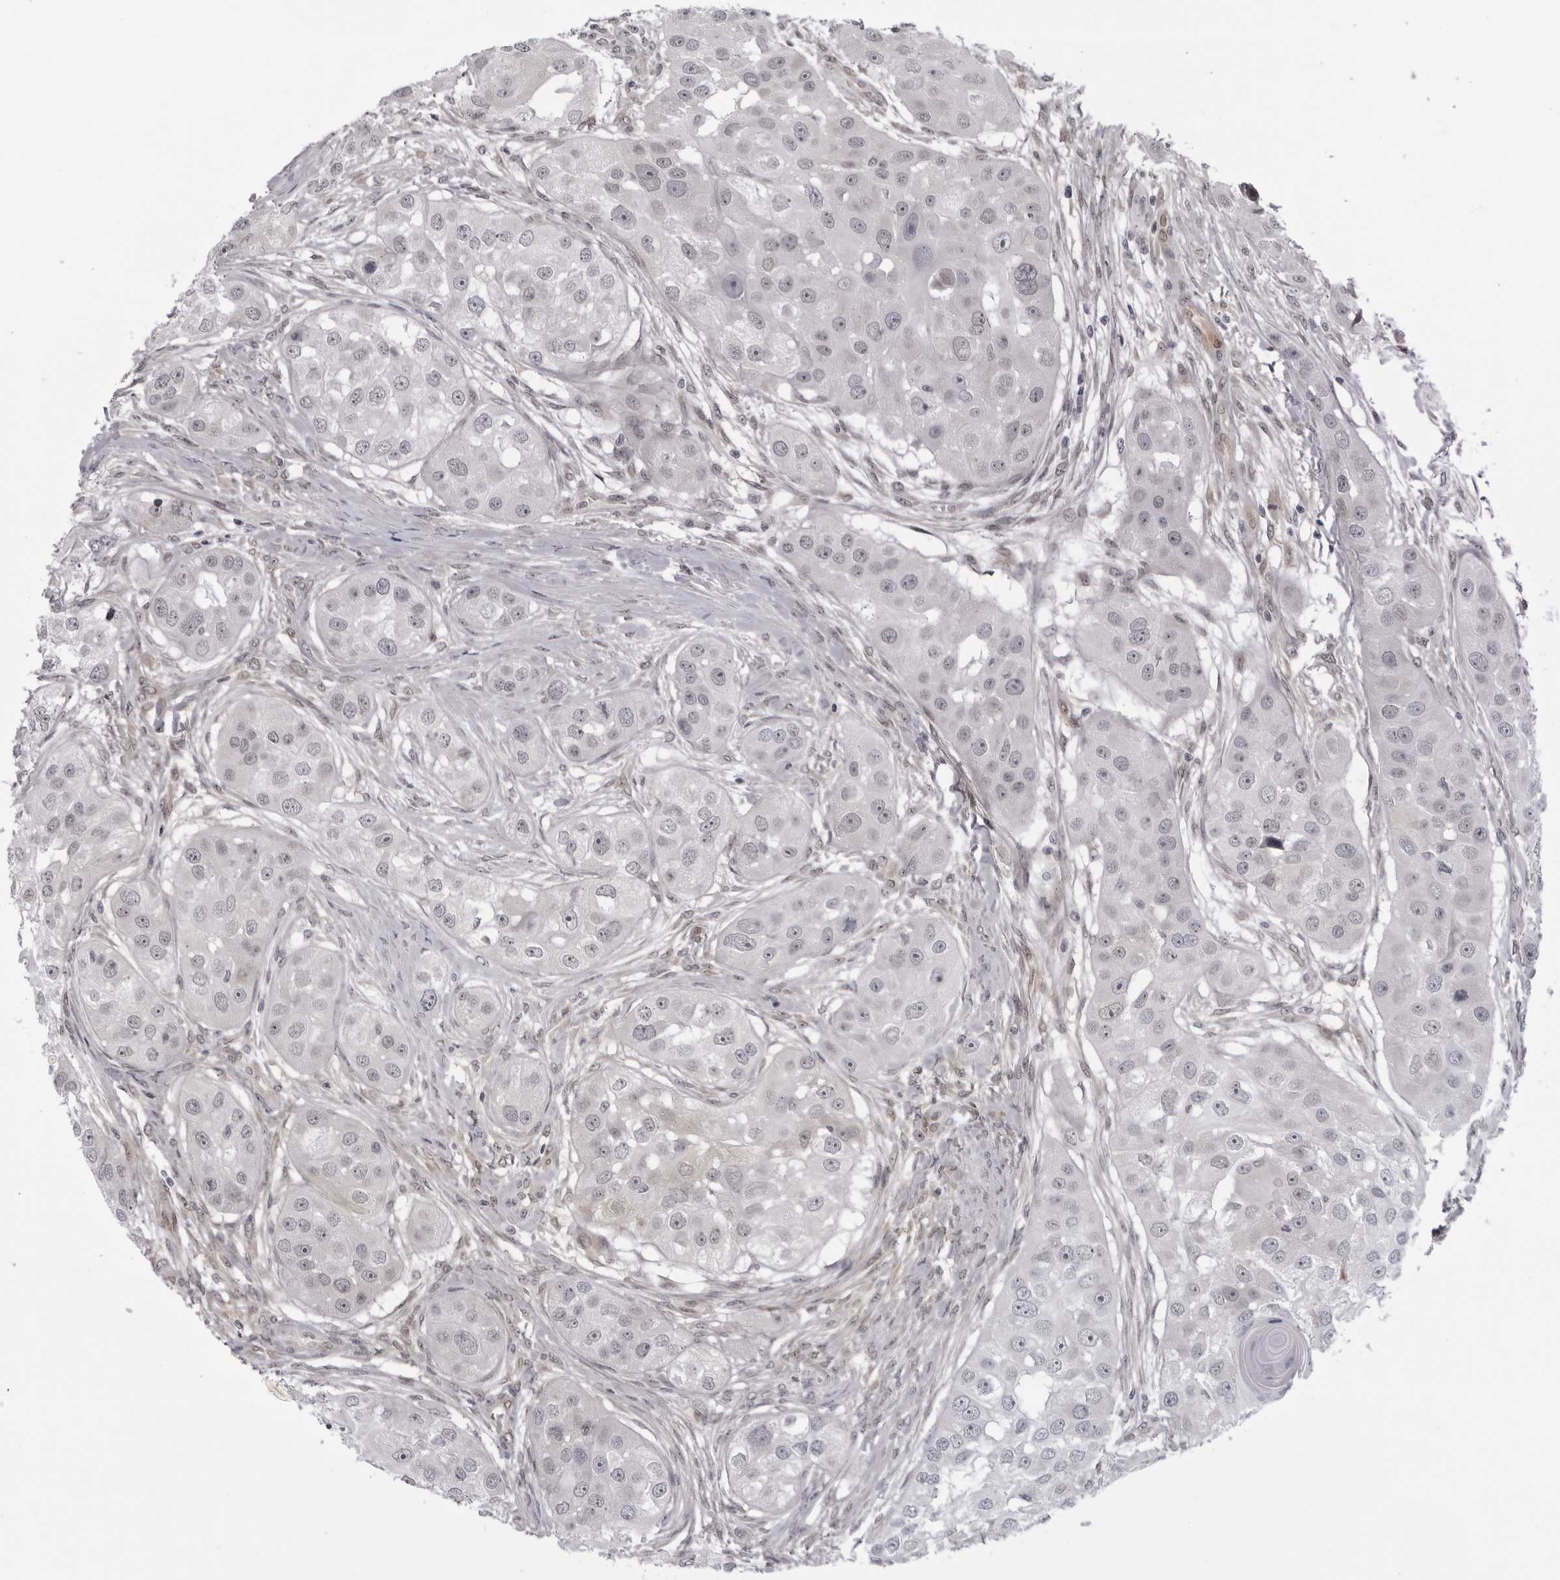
{"staining": {"intensity": "negative", "quantity": "none", "location": "none"}, "tissue": "head and neck cancer", "cell_type": "Tumor cells", "image_type": "cancer", "snomed": [{"axis": "morphology", "description": "Normal tissue, NOS"}, {"axis": "morphology", "description": "Squamous cell carcinoma, NOS"}, {"axis": "topography", "description": "Skeletal muscle"}, {"axis": "topography", "description": "Head-Neck"}], "caption": "This is a histopathology image of immunohistochemistry staining of head and neck squamous cell carcinoma, which shows no staining in tumor cells.", "gene": "MAPK12", "patient": {"sex": "male", "age": 51}}